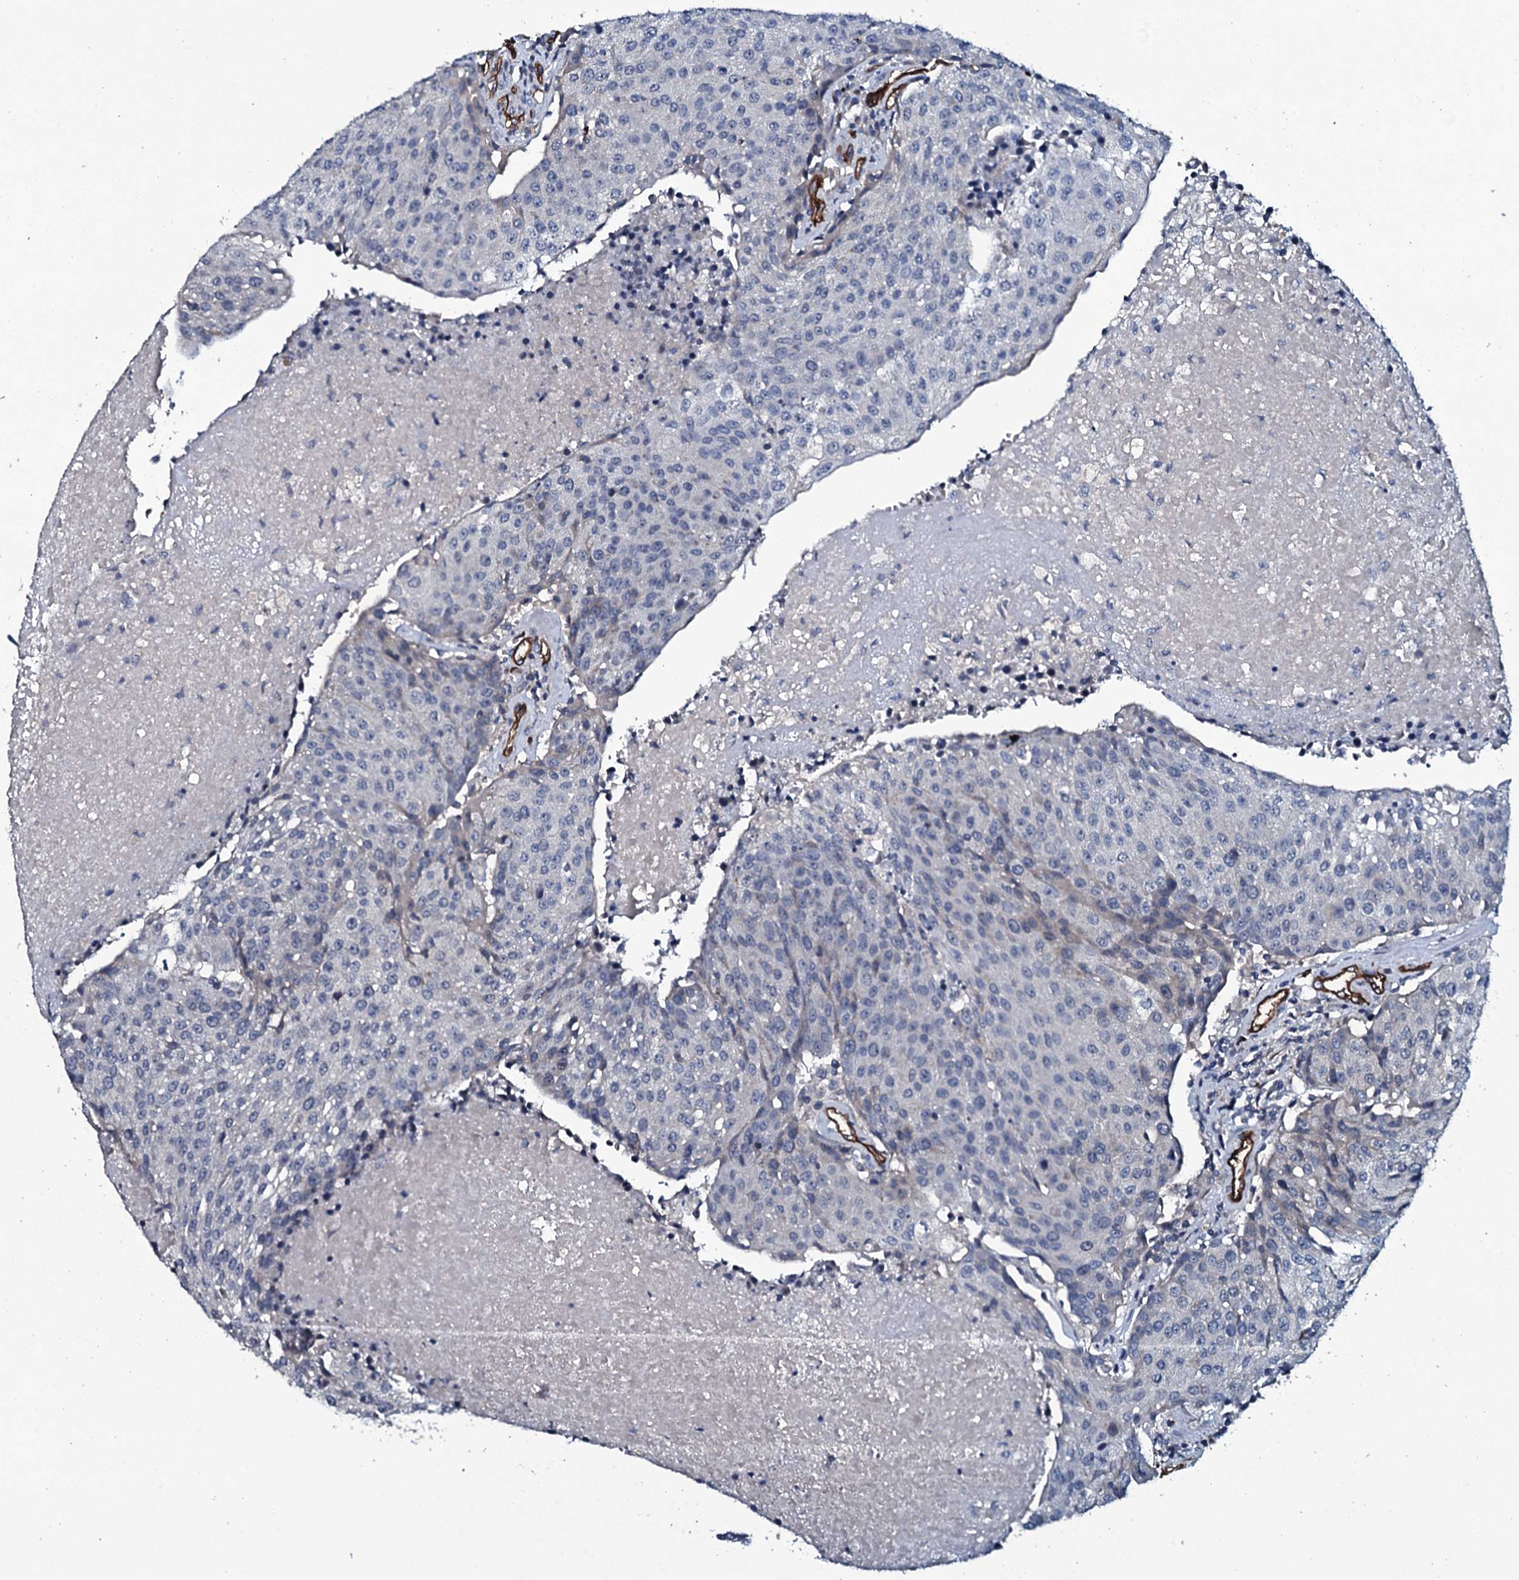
{"staining": {"intensity": "negative", "quantity": "none", "location": "none"}, "tissue": "urothelial cancer", "cell_type": "Tumor cells", "image_type": "cancer", "snomed": [{"axis": "morphology", "description": "Urothelial carcinoma, High grade"}, {"axis": "topography", "description": "Urinary bladder"}], "caption": "IHC histopathology image of human high-grade urothelial carcinoma stained for a protein (brown), which displays no staining in tumor cells.", "gene": "CLEC14A", "patient": {"sex": "female", "age": 85}}